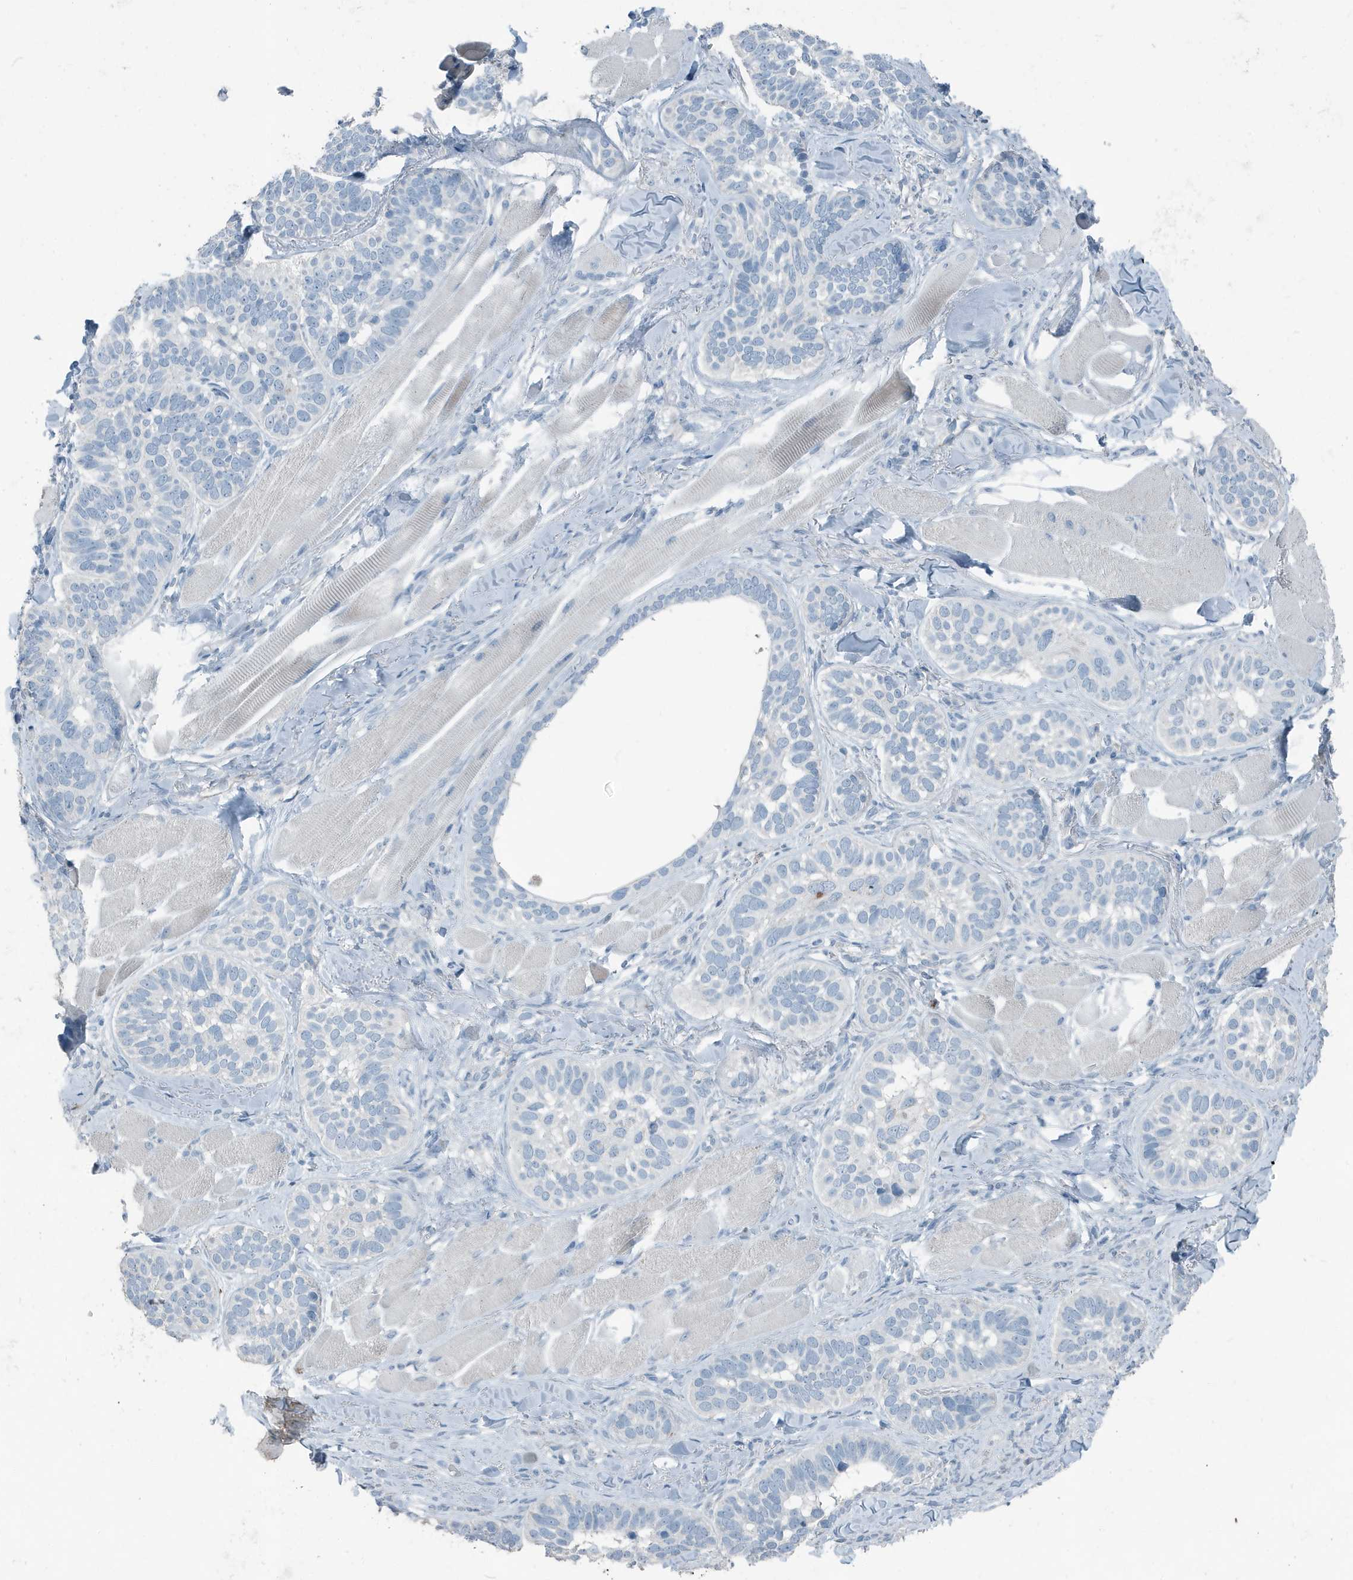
{"staining": {"intensity": "negative", "quantity": "none", "location": "none"}, "tissue": "skin cancer", "cell_type": "Tumor cells", "image_type": "cancer", "snomed": [{"axis": "morphology", "description": "Basal cell carcinoma"}, {"axis": "topography", "description": "Skin"}], "caption": "Skin basal cell carcinoma was stained to show a protein in brown. There is no significant expression in tumor cells.", "gene": "FAM162A", "patient": {"sex": "male", "age": 62}}